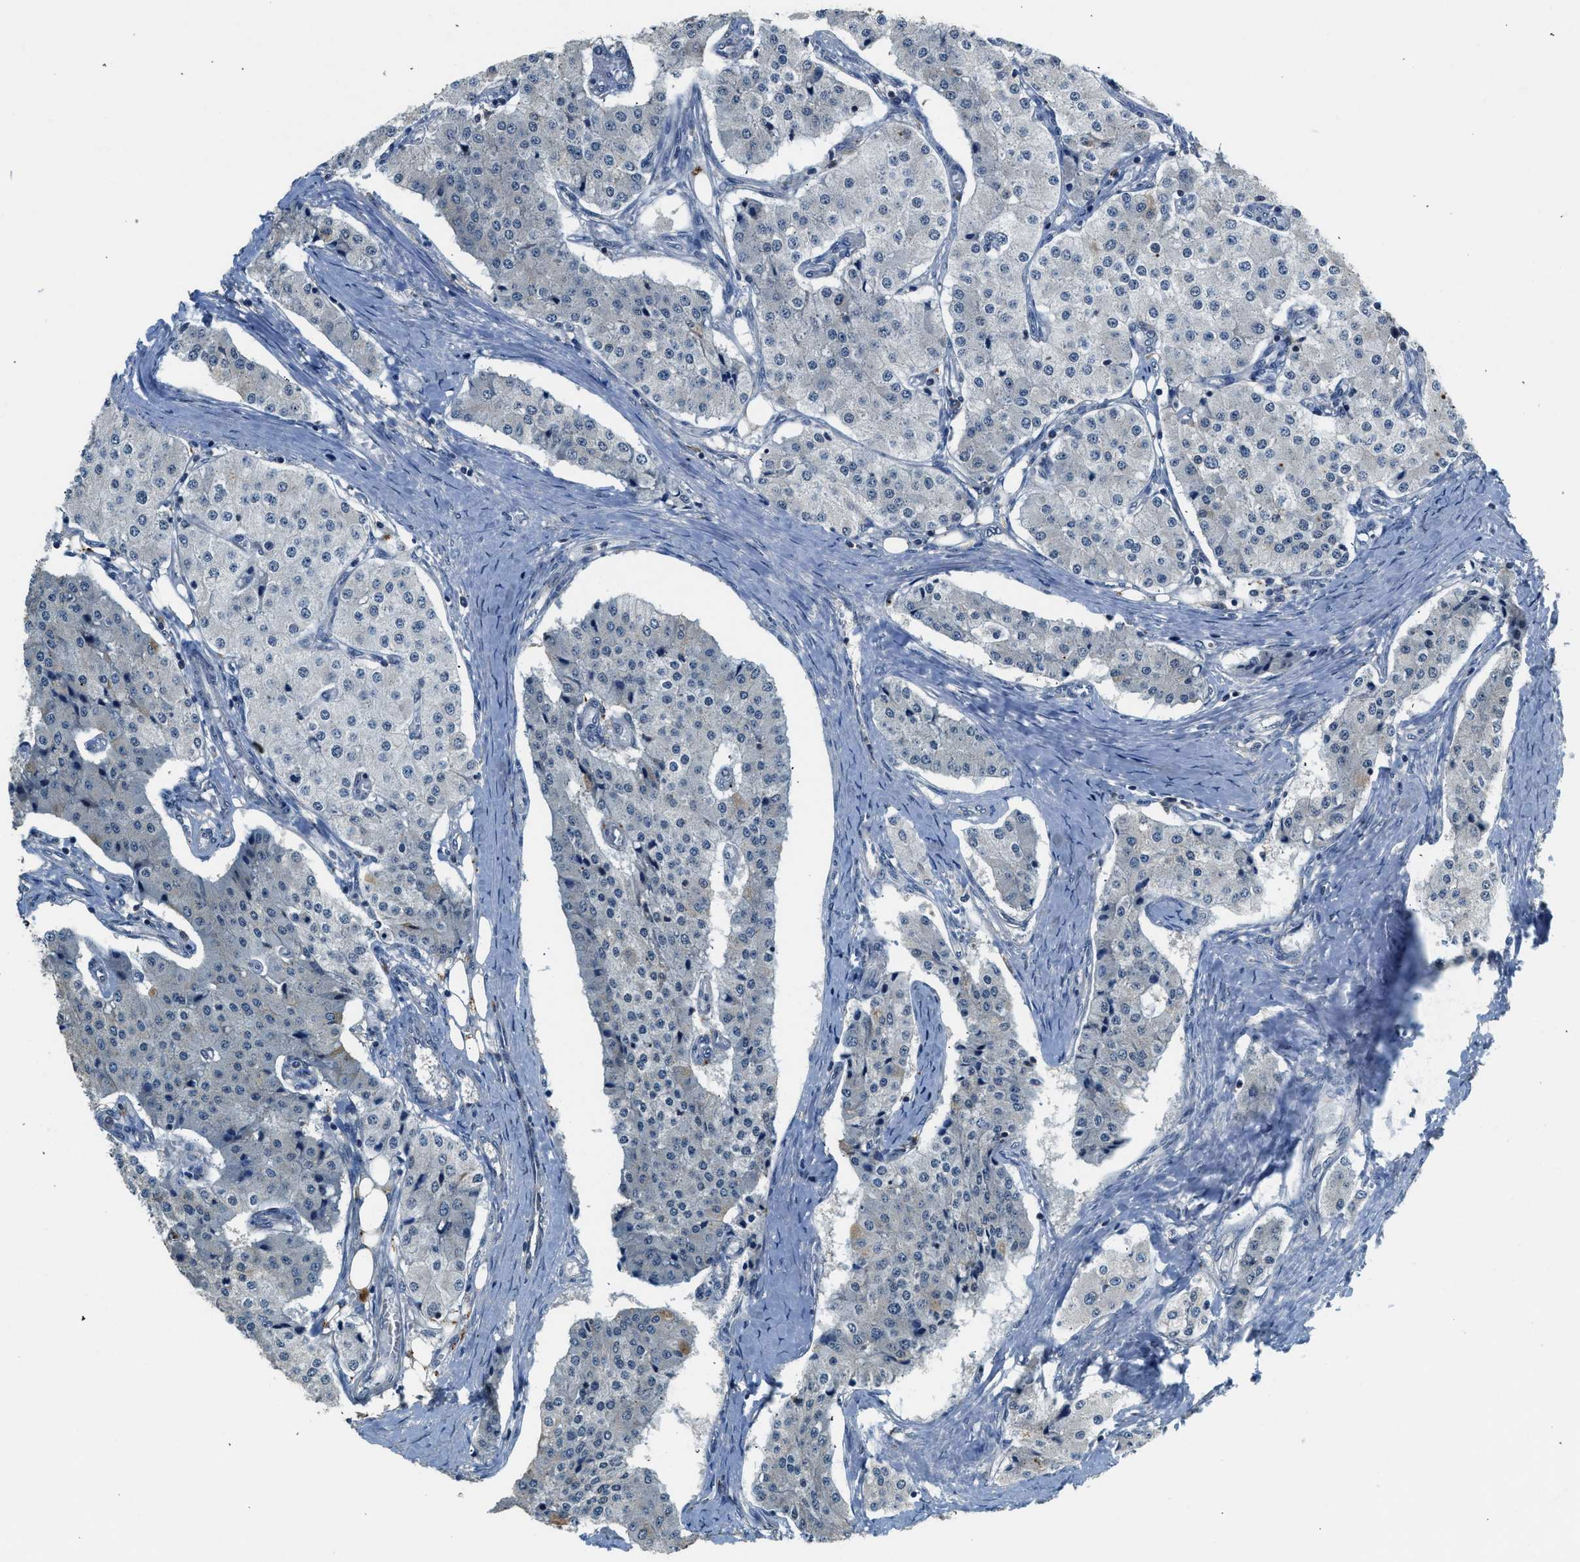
{"staining": {"intensity": "negative", "quantity": "none", "location": "none"}, "tissue": "carcinoid", "cell_type": "Tumor cells", "image_type": "cancer", "snomed": [{"axis": "morphology", "description": "Carcinoid, malignant, NOS"}, {"axis": "topography", "description": "Colon"}], "caption": "Image shows no protein positivity in tumor cells of carcinoid (malignant) tissue.", "gene": "SLC15A4", "patient": {"sex": "female", "age": 52}}